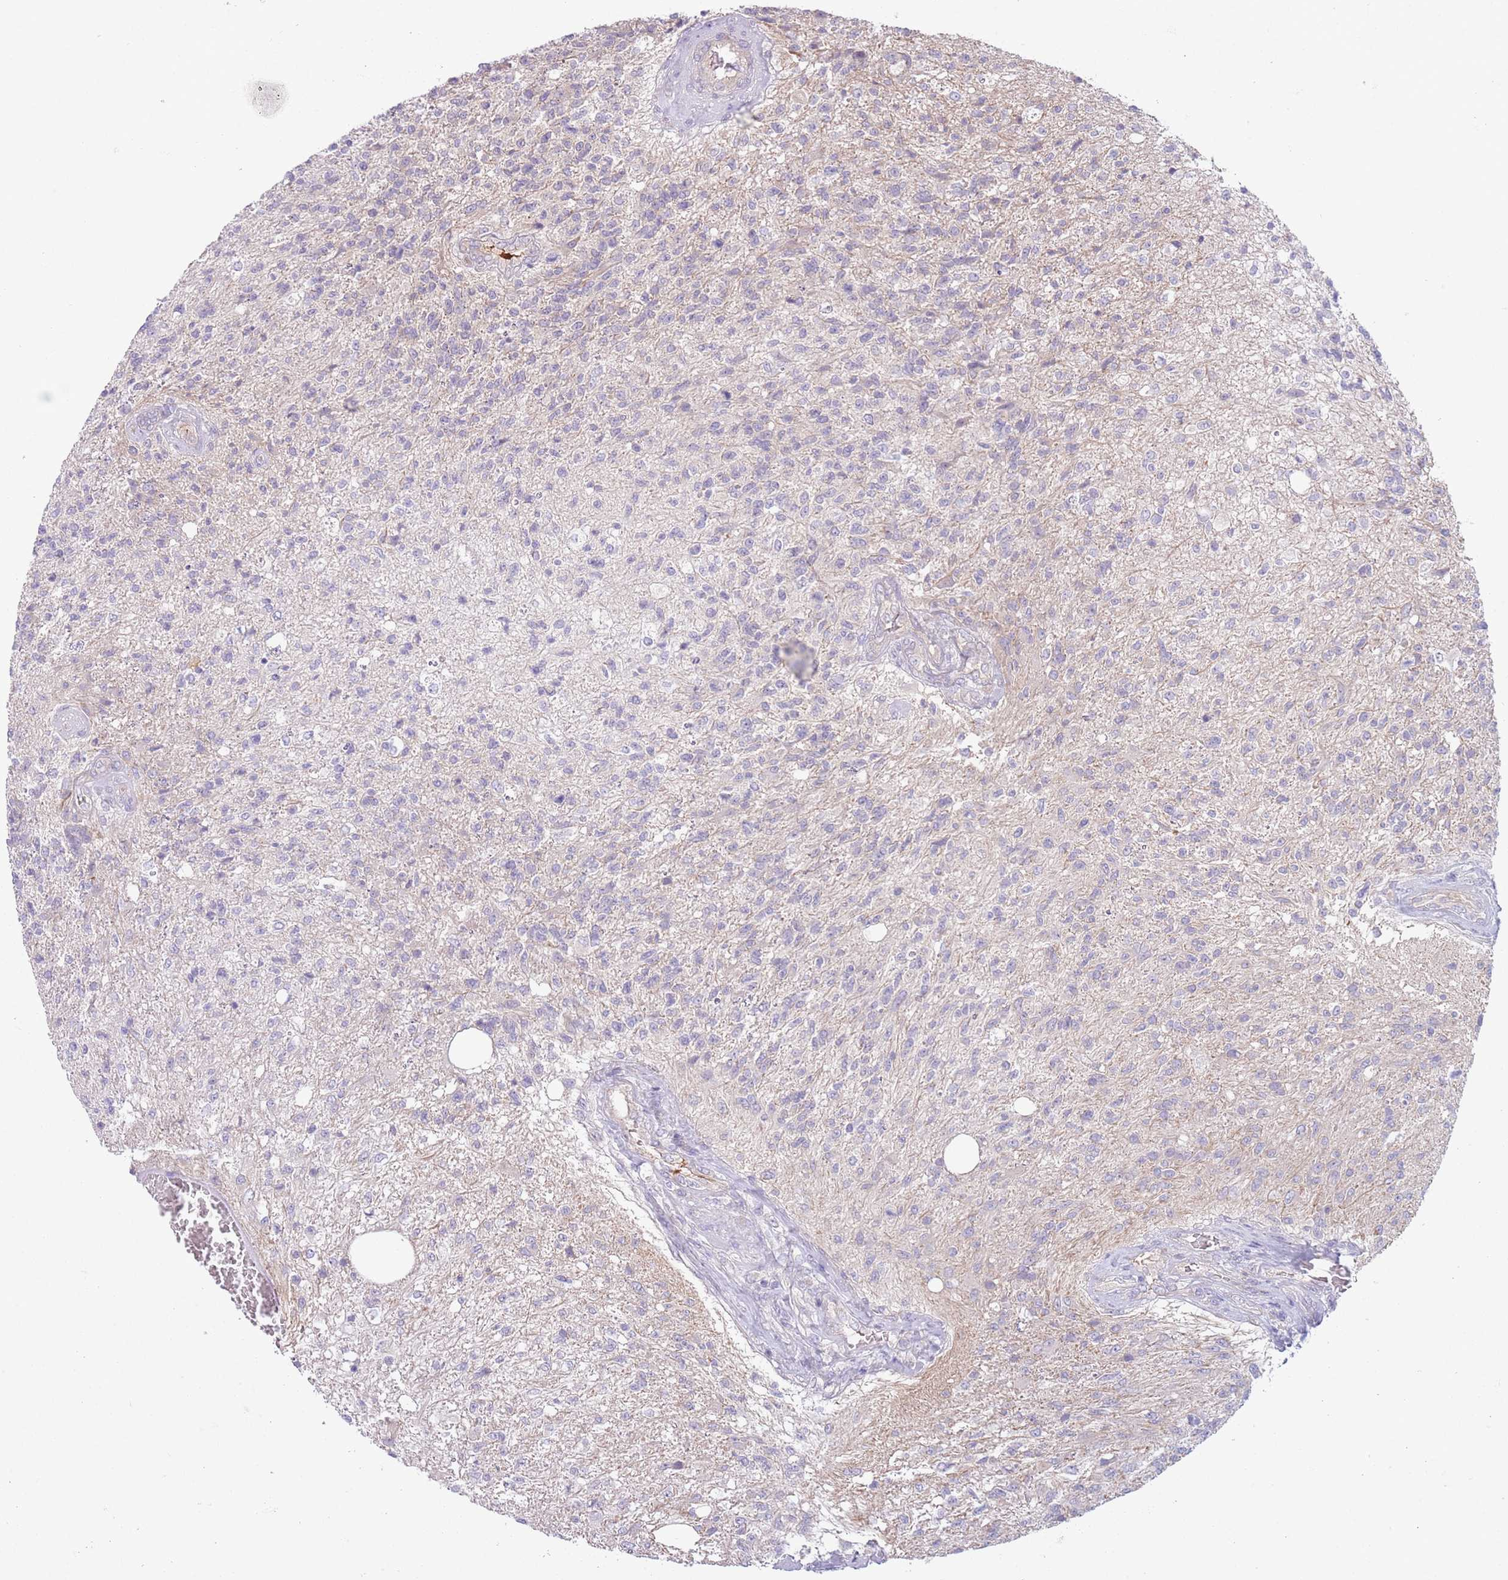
{"staining": {"intensity": "negative", "quantity": "none", "location": "none"}, "tissue": "glioma", "cell_type": "Tumor cells", "image_type": "cancer", "snomed": [{"axis": "morphology", "description": "Glioma, malignant, High grade"}, {"axis": "topography", "description": "Brain"}], "caption": "High power microscopy photomicrograph of an IHC histopathology image of glioma, revealing no significant staining in tumor cells.", "gene": "CFH", "patient": {"sex": "male", "age": 56}}